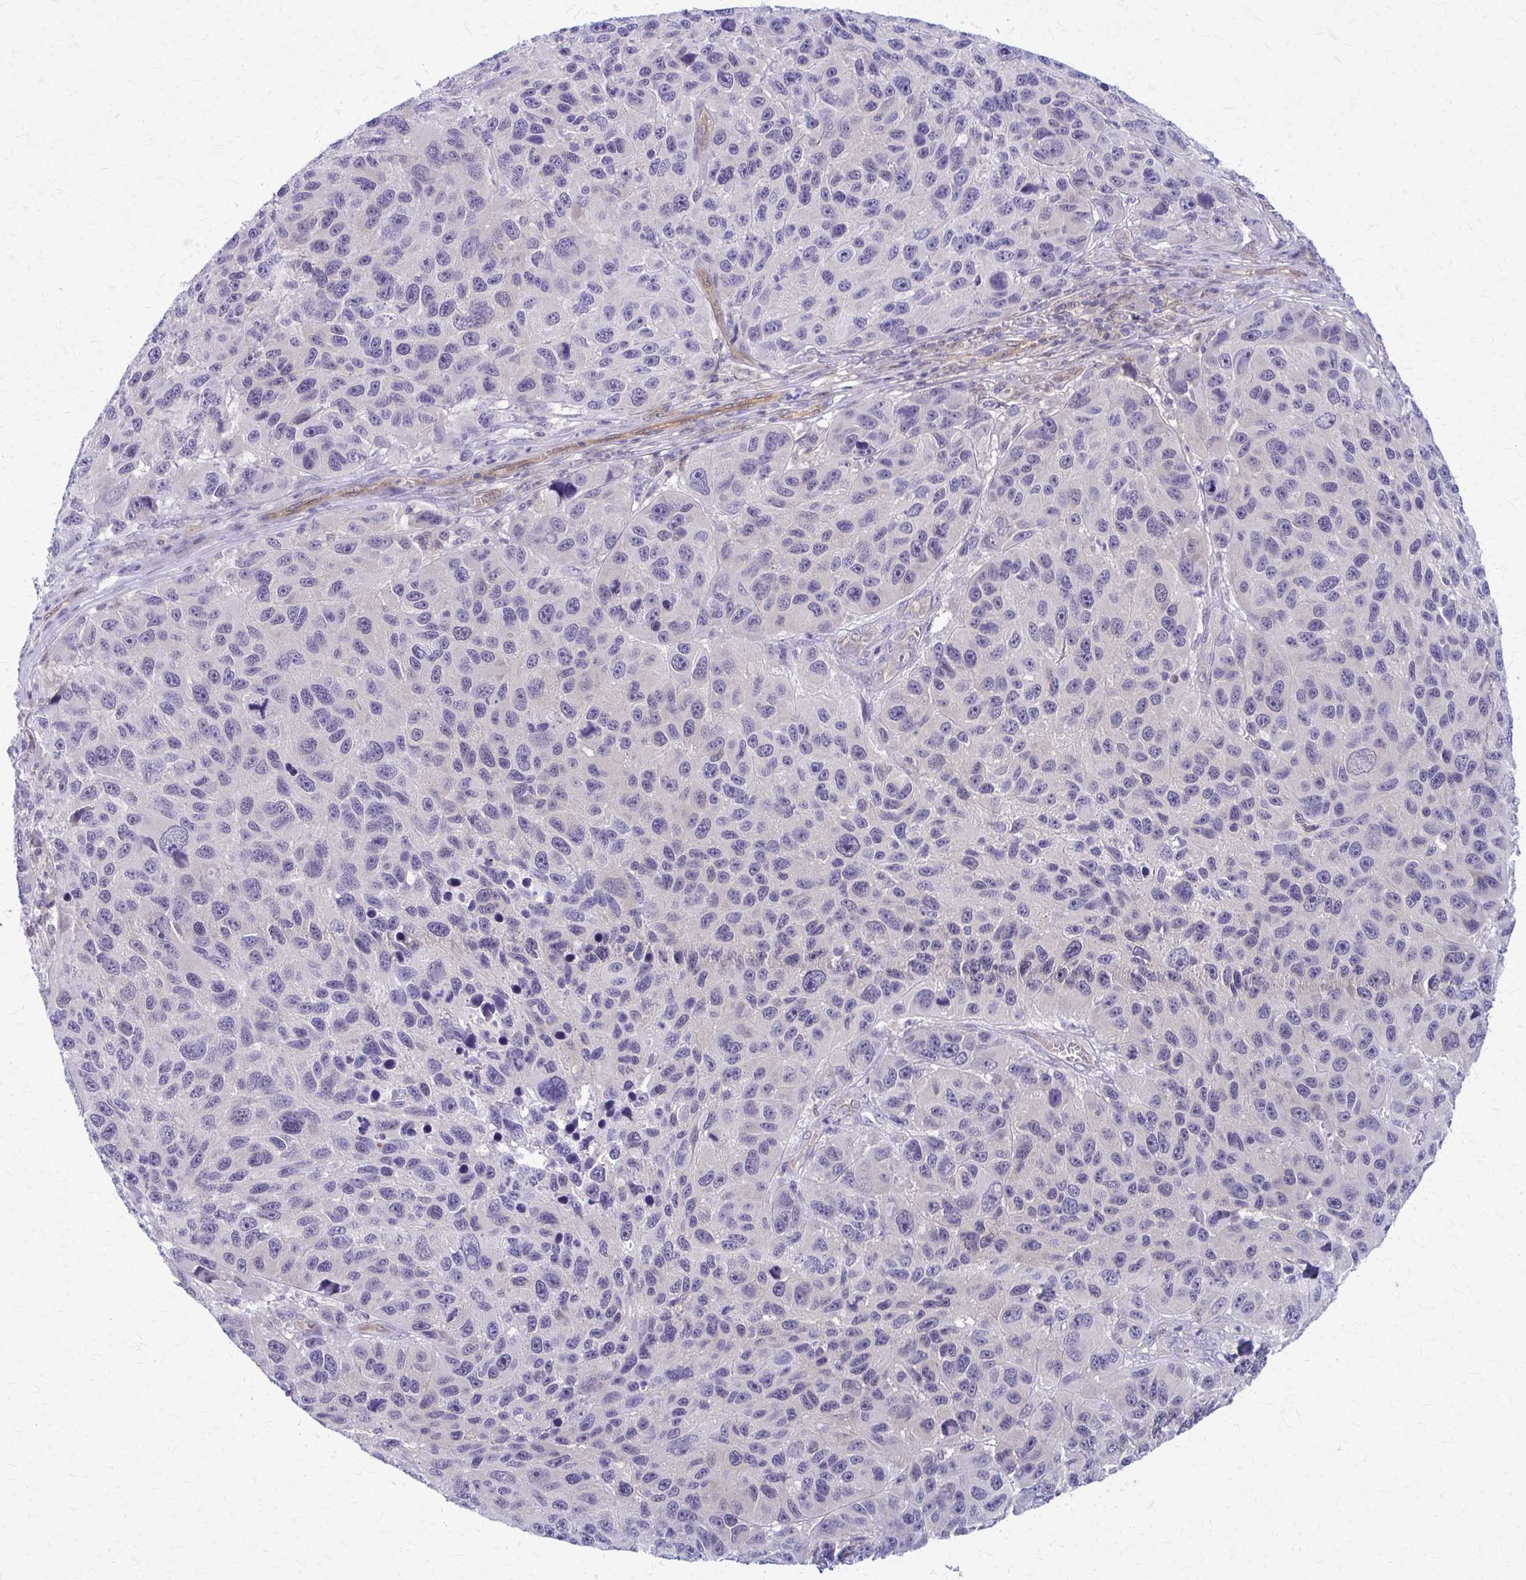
{"staining": {"intensity": "negative", "quantity": "none", "location": "none"}, "tissue": "melanoma", "cell_type": "Tumor cells", "image_type": "cancer", "snomed": [{"axis": "morphology", "description": "Malignant melanoma, NOS"}, {"axis": "topography", "description": "Skin"}], "caption": "A micrograph of human melanoma is negative for staining in tumor cells. (DAB (3,3'-diaminobenzidine) immunohistochemistry (IHC), high magnification).", "gene": "CLIC2", "patient": {"sex": "male", "age": 53}}